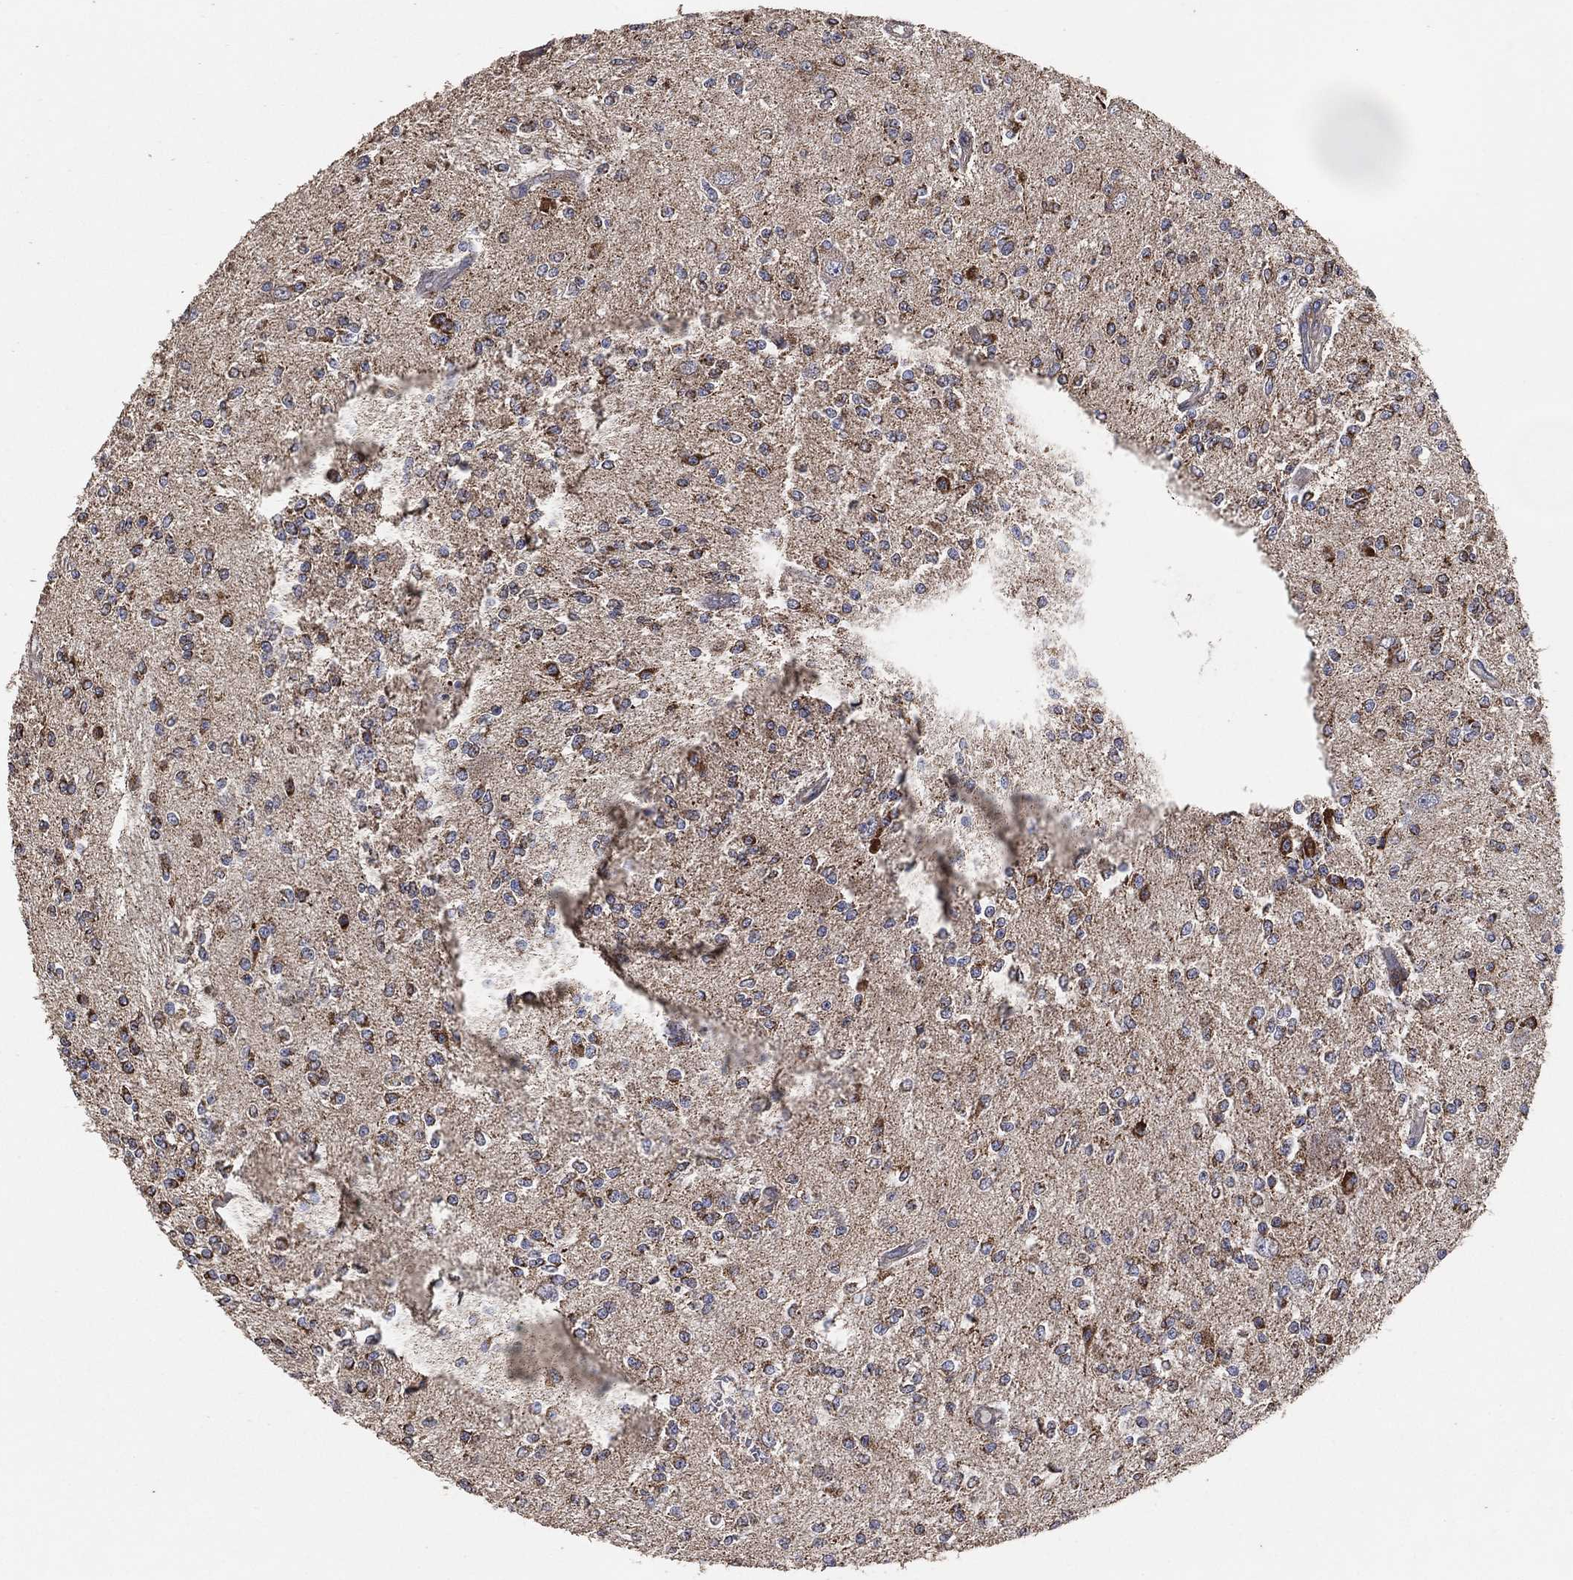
{"staining": {"intensity": "moderate", "quantity": "25%-75%", "location": "cytoplasmic/membranous"}, "tissue": "glioma", "cell_type": "Tumor cells", "image_type": "cancer", "snomed": [{"axis": "morphology", "description": "Glioma, malignant, Low grade"}, {"axis": "topography", "description": "Brain"}], "caption": "Glioma was stained to show a protein in brown. There is medium levels of moderate cytoplasmic/membranous expression in about 25%-75% of tumor cells. The staining was performed using DAB to visualize the protein expression in brown, while the nuclei were stained in blue with hematoxylin (Magnification: 20x).", "gene": "LIMD1", "patient": {"sex": "male", "age": 67}}